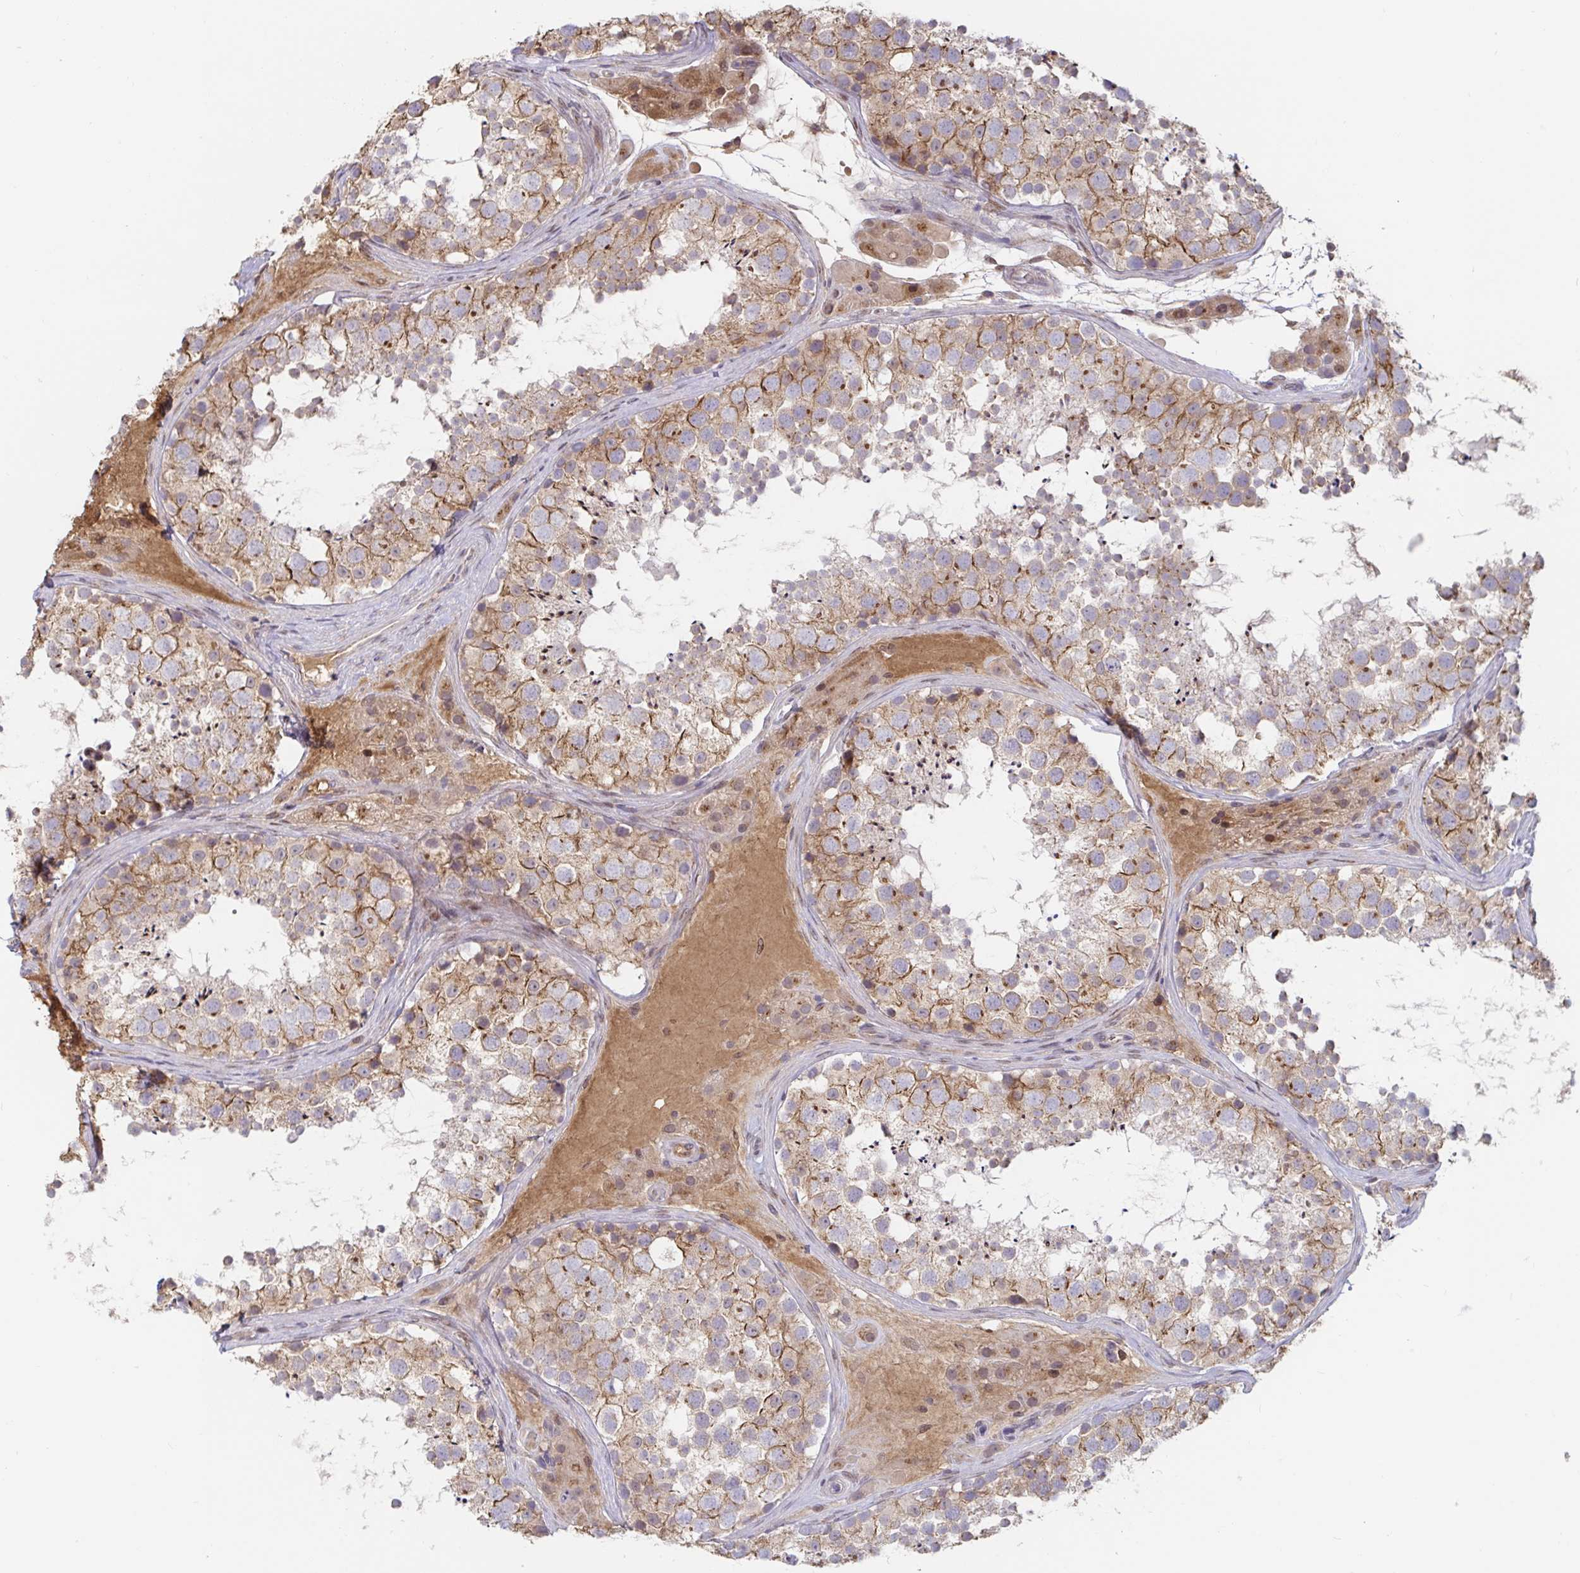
{"staining": {"intensity": "moderate", "quantity": ">75%", "location": "cytoplasmic/membranous"}, "tissue": "testis", "cell_type": "Cells in seminiferous ducts", "image_type": "normal", "snomed": [{"axis": "morphology", "description": "Normal tissue, NOS"}, {"axis": "topography", "description": "Testis"}], "caption": "Testis stained with DAB immunohistochemistry shows medium levels of moderate cytoplasmic/membranous expression in approximately >75% of cells in seminiferous ducts. The staining was performed using DAB (3,3'-diaminobenzidine), with brown indicating positive protein expression. Nuclei are stained blue with hematoxylin.", "gene": "LARP1", "patient": {"sex": "male", "age": 41}}